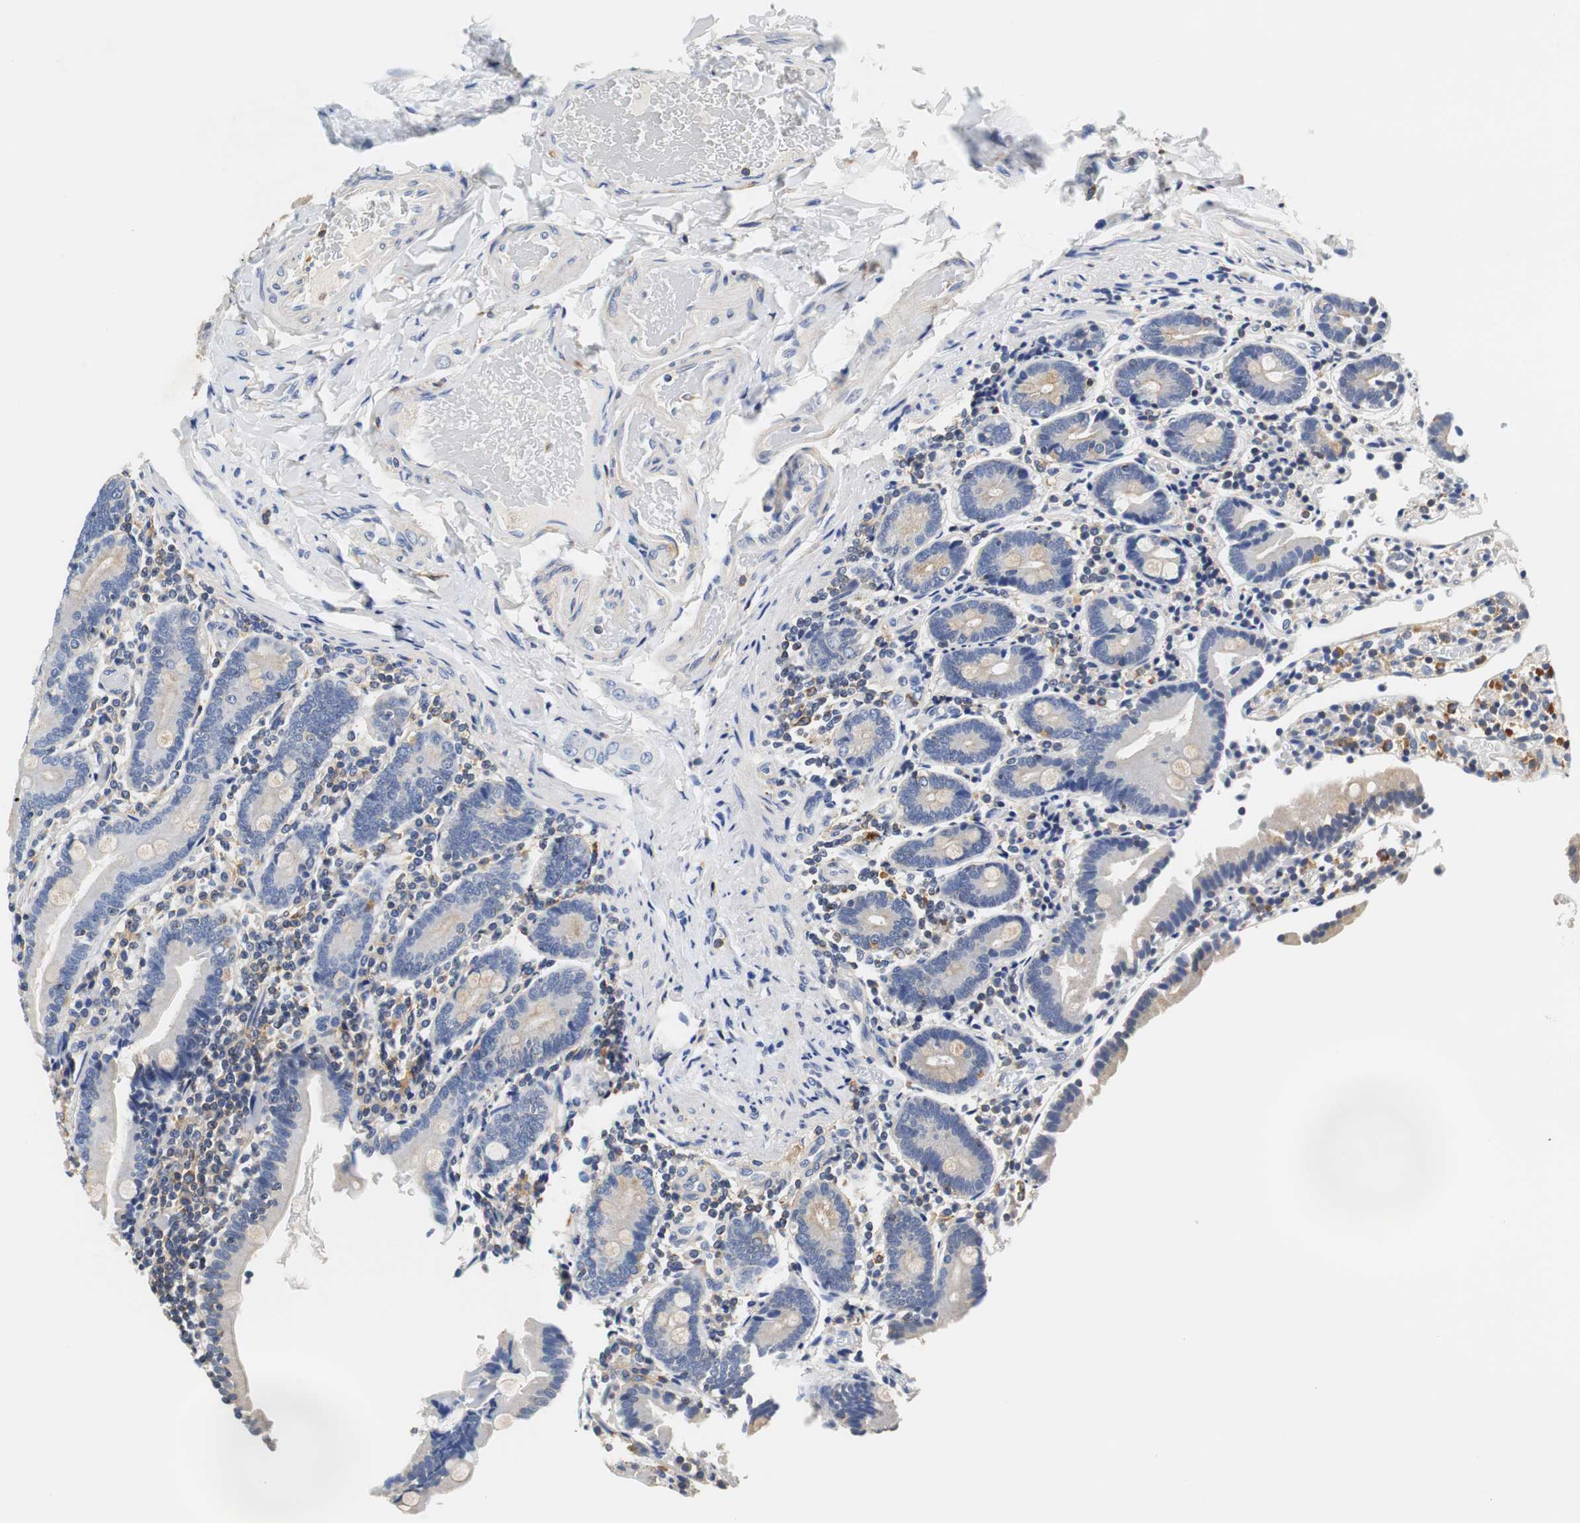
{"staining": {"intensity": "weak", "quantity": "25%-75%", "location": "cytoplasmic/membranous"}, "tissue": "duodenum", "cell_type": "Glandular cells", "image_type": "normal", "snomed": [{"axis": "morphology", "description": "Normal tissue, NOS"}, {"axis": "topography", "description": "Duodenum"}], "caption": "Glandular cells exhibit weak cytoplasmic/membranous staining in about 25%-75% of cells in benign duodenum.", "gene": "VAMP8", "patient": {"sex": "female", "age": 53}}